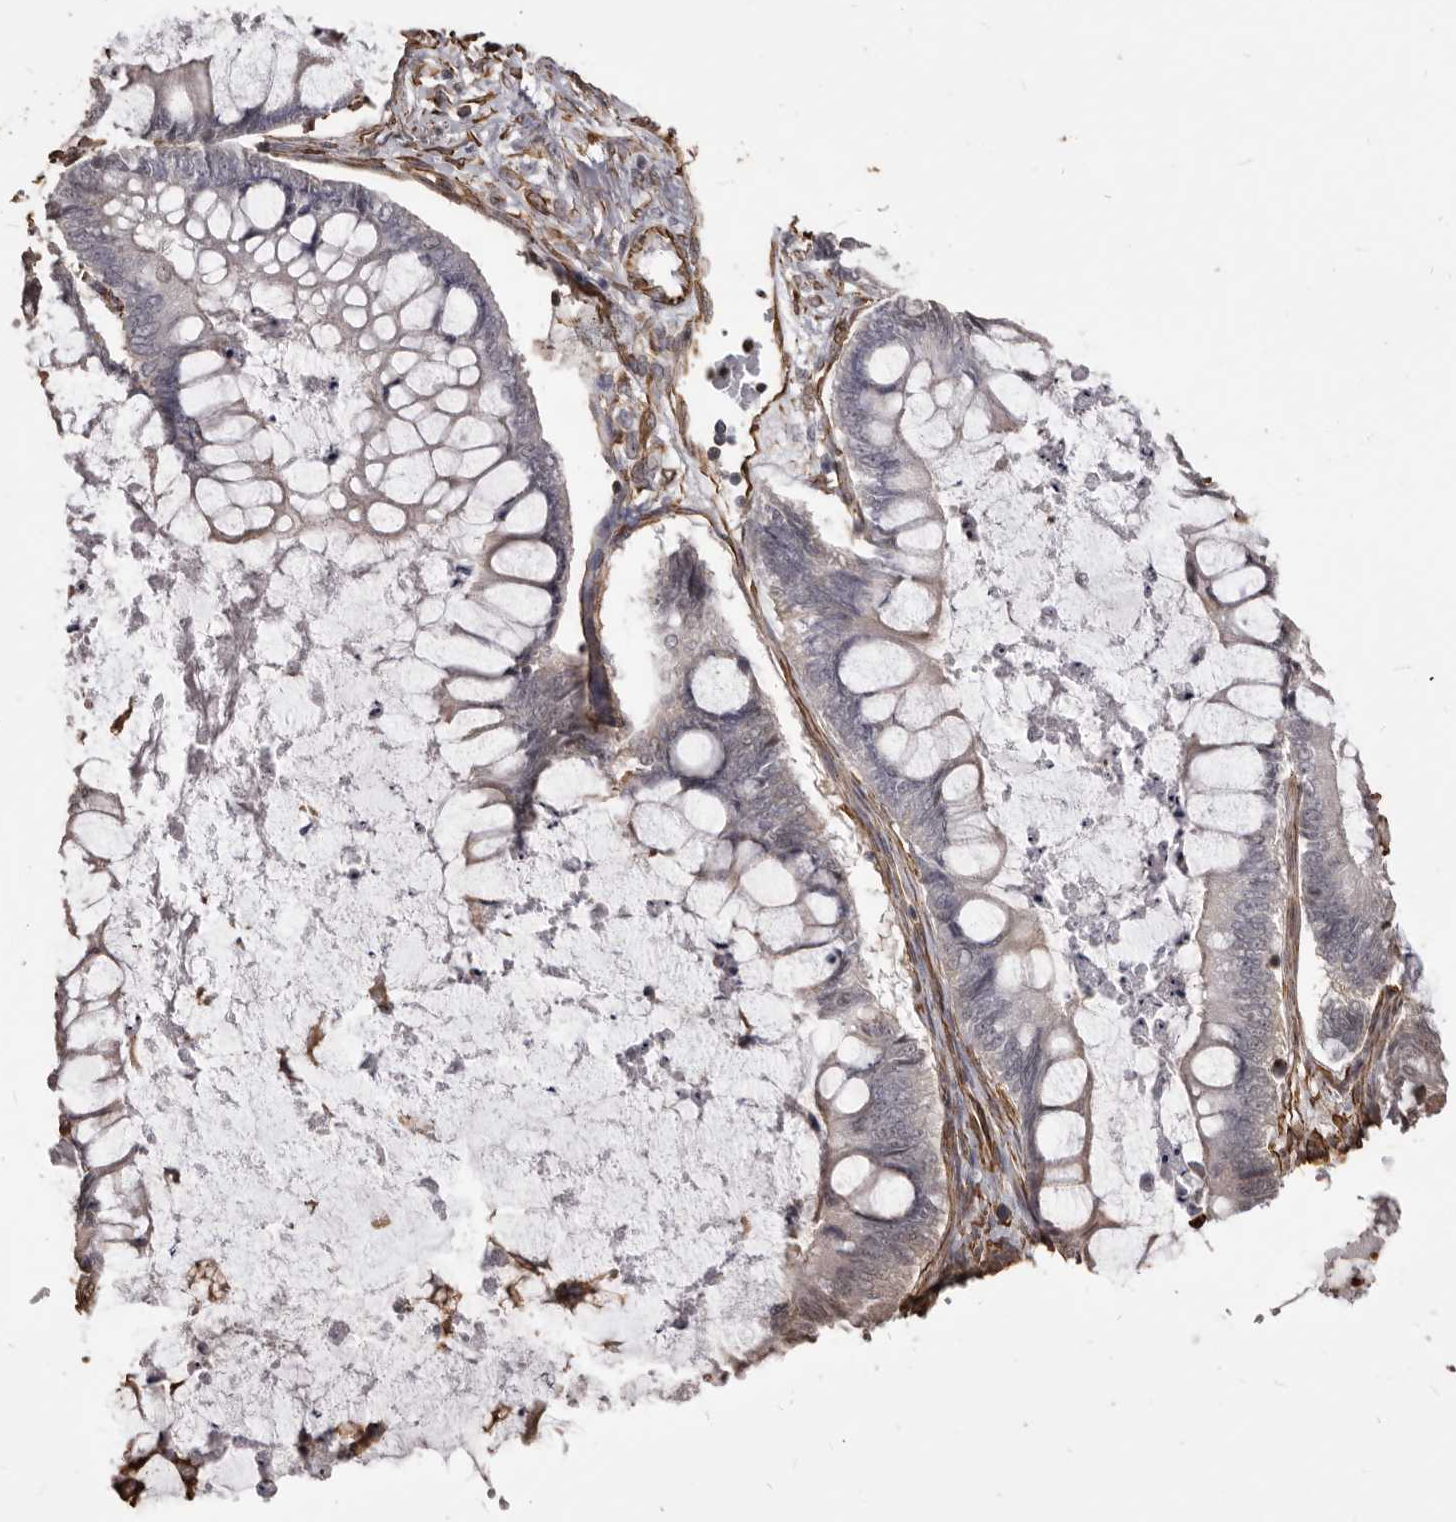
{"staining": {"intensity": "negative", "quantity": "none", "location": "none"}, "tissue": "ovarian cancer", "cell_type": "Tumor cells", "image_type": "cancer", "snomed": [{"axis": "morphology", "description": "Cystadenocarcinoma, mucinous, NOS"}, {"axis": "topography", "description": "Ovary"}], "caption": "Tumor cells show no significant protein expression in mucinous cystadenocarcinoma (ovarian). (Stains: DAB immunohistochemistry with hematoxylin counter stain, Microscopy: brightfield microscopy at high magnification).", "gene": "MTURN", "patient": {"sex": "female", "age": 61}}